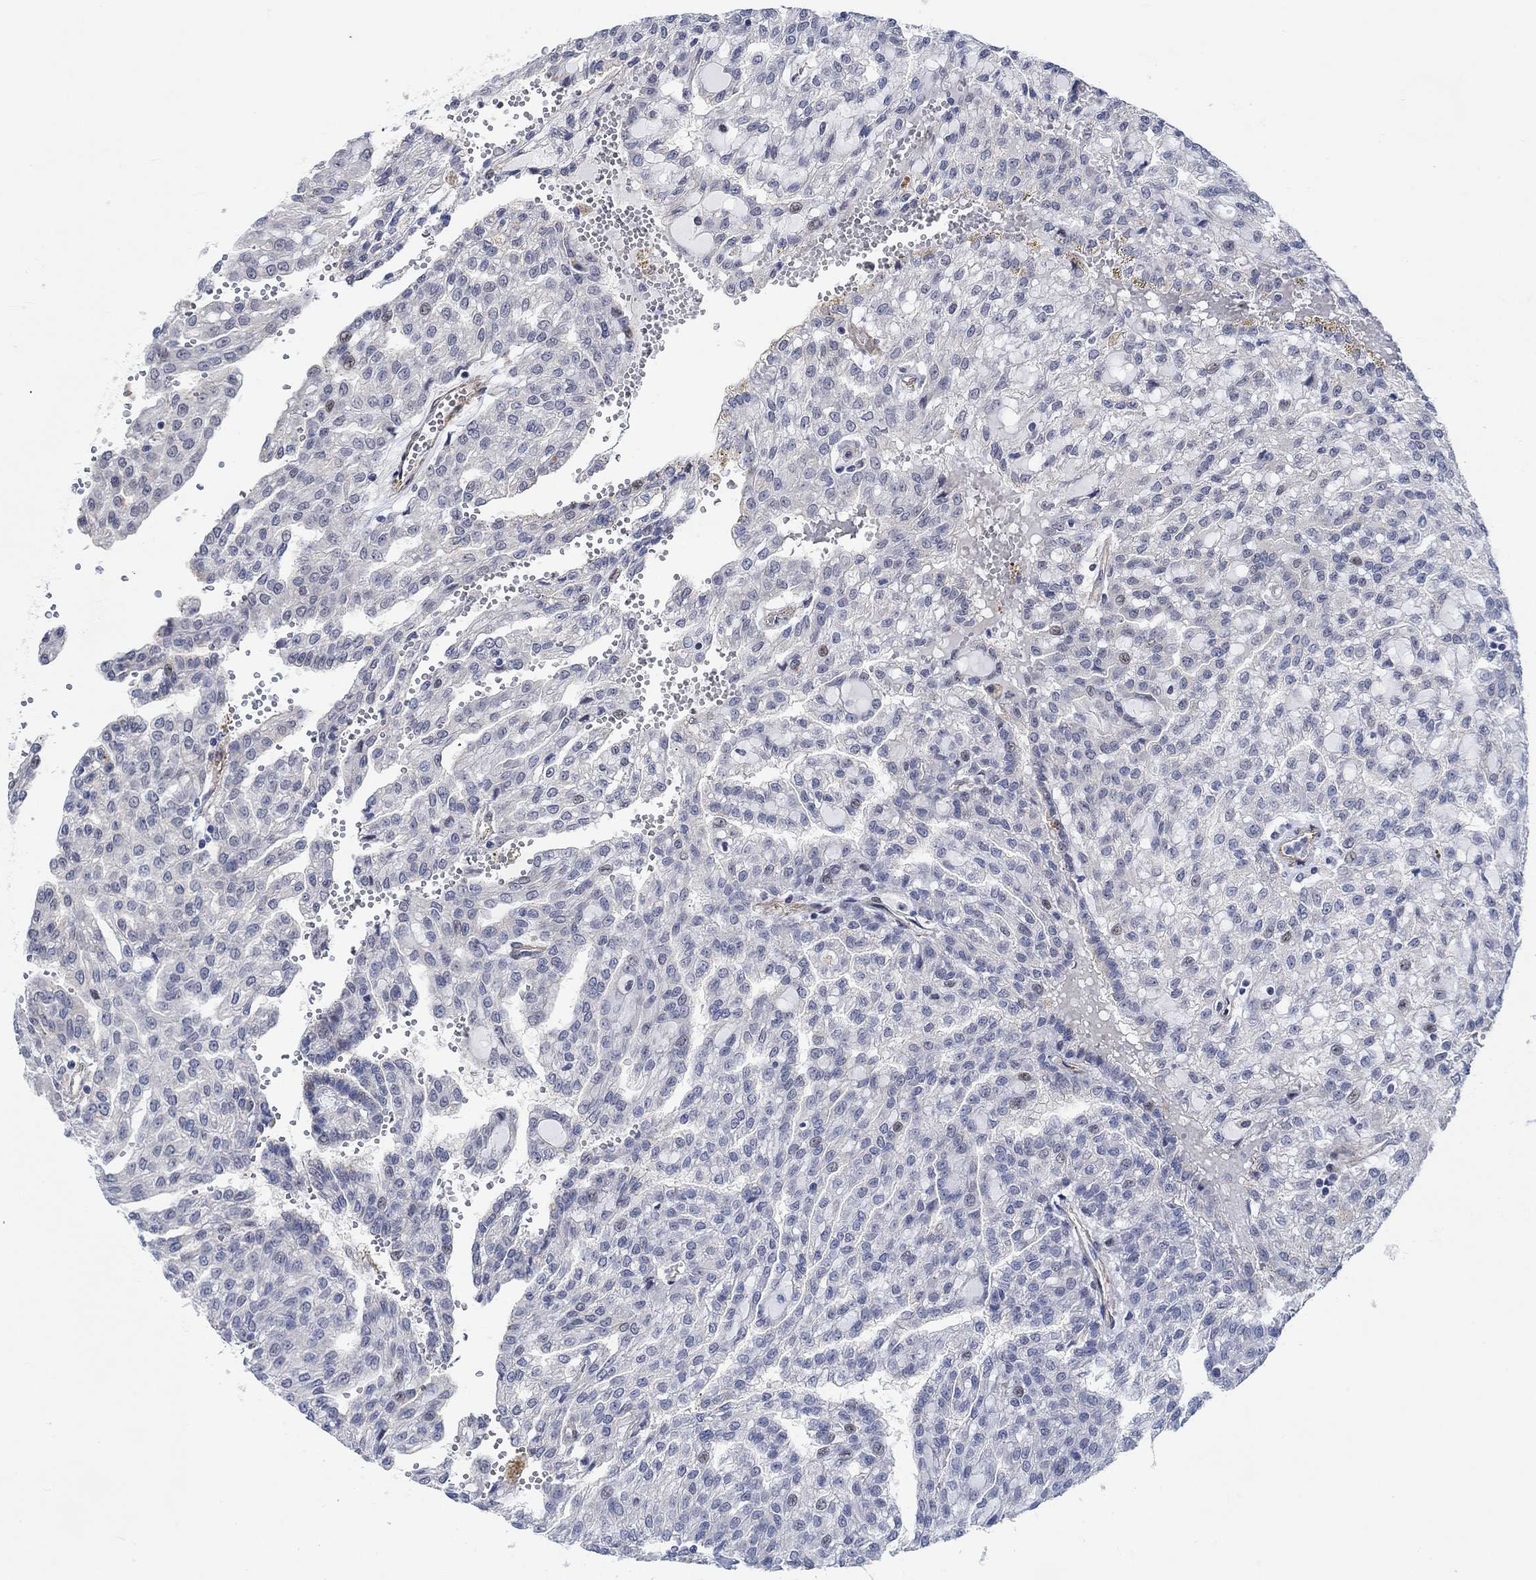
{"staining": {"intensity": "negative", "quantity": "none", "location": "none"}, "tissue": "renal cancer", "cell_type": "Tumor cells", "image_type": "cancer", "snomed": [{"axis": "morphology", "description": "Adenocarcinoma, NOS"}, {"axis": "topography", "description": "Kidney"}], "caption": "This is a histopathology image of IHC staining of renal cancer (adenocarcinoma), which shows no staining in tumor cells.", "gene": "KCNH8", "patient": {"sex": "male", "age": 63}}